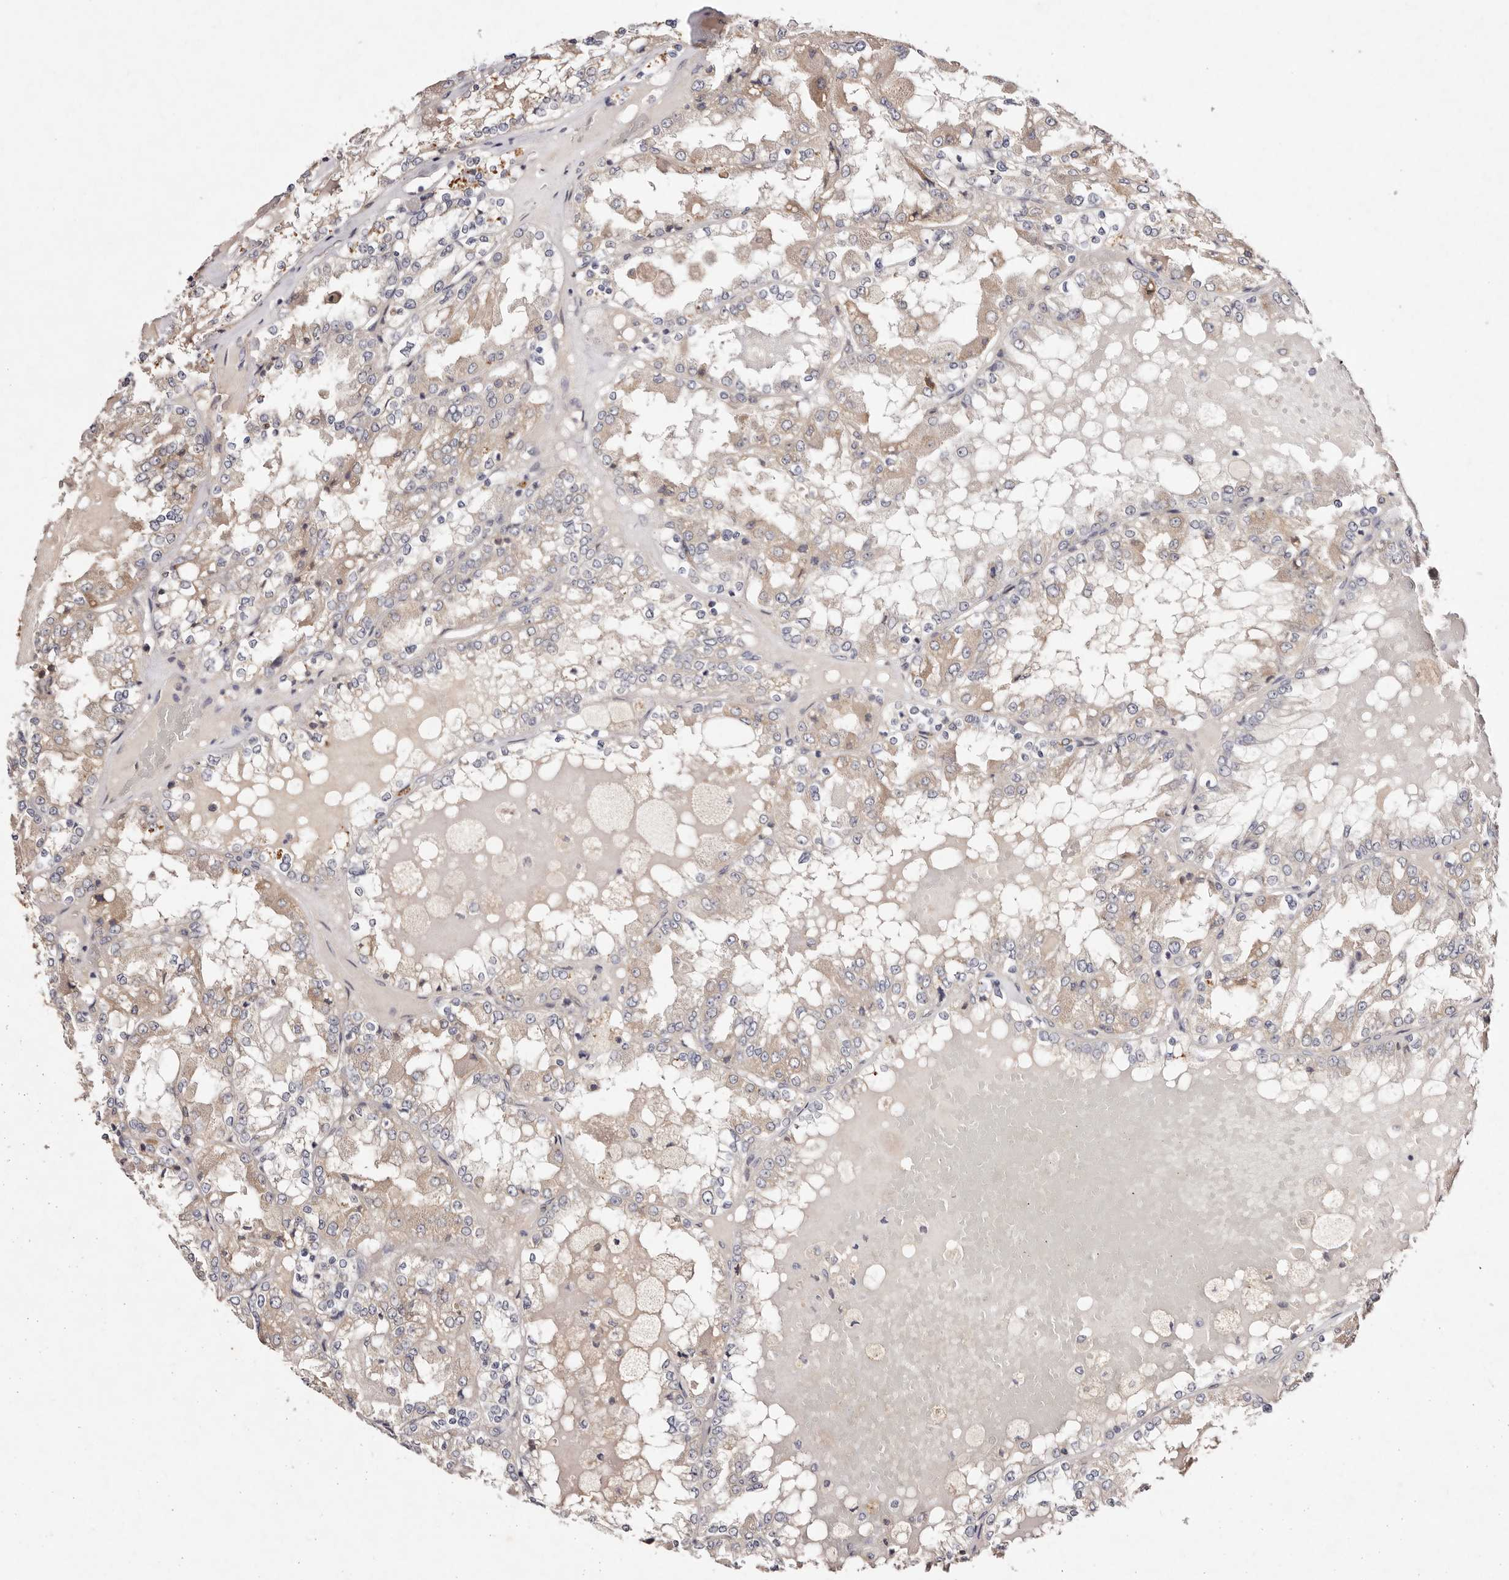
{"staining": {"intensity": "weak", "quantity": "25%-75%", "location": "cytoplasmic/membranous"}, "tissue": "renal cancer", "cell_type": "Tumor cells", "image_type": "cancer", "snomed": [{"axis": "morphology", "description": "Adenocarcinoma, NOS"}, {"axis": "topography", "description": "Kidney"}], "caption": "Weak cytoplasmic/membranous positivity for a protein is appreciated in approximately 25%-75% of tumor cells of renal cancer using IHC.", "gene": "TSC2", "patient": {"sex": "female", "age": 56}}